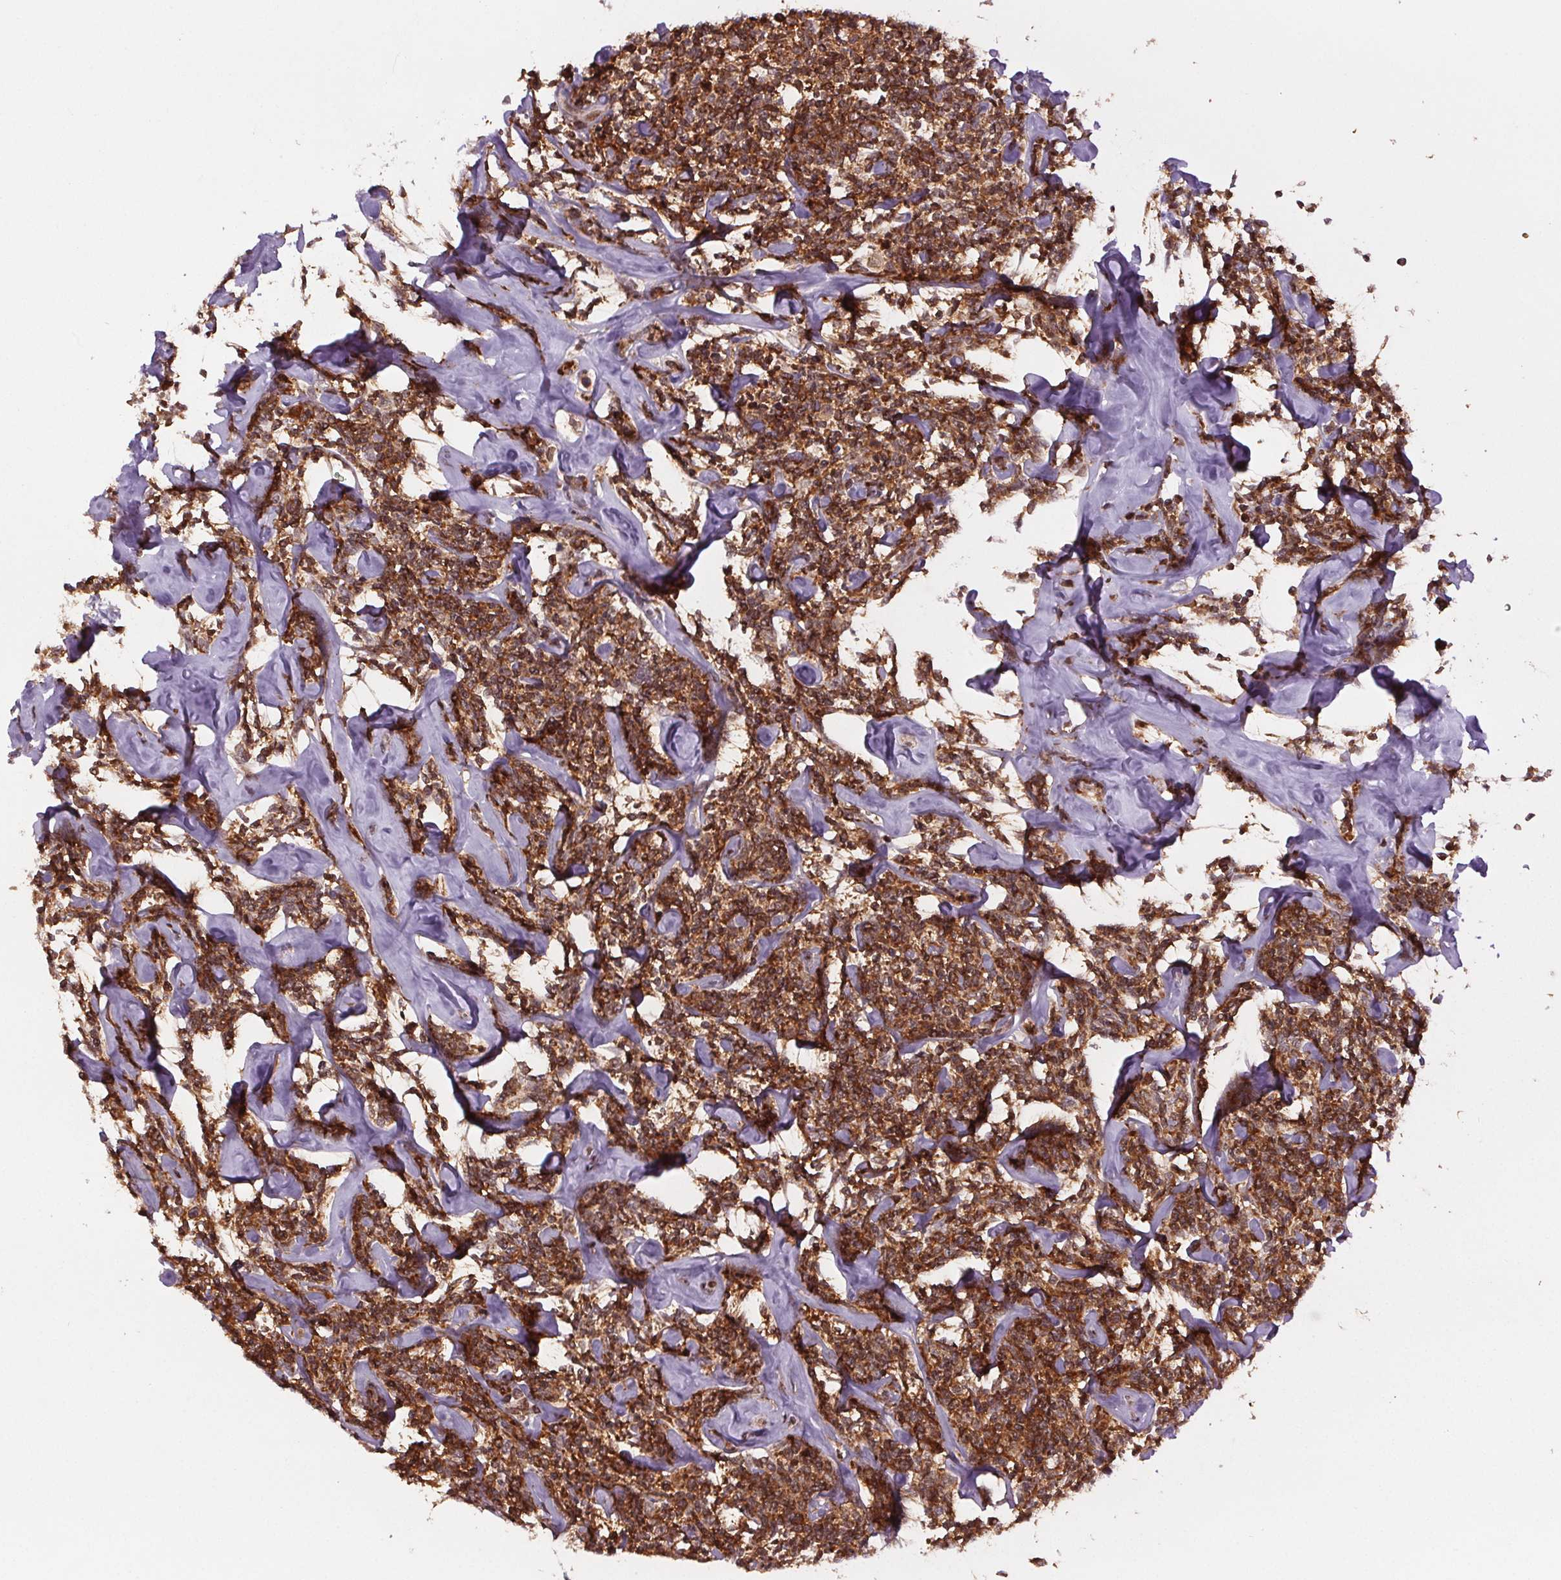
{"staining": {"intensity": "strong", "quantity": ">75%", "location": "cytoplasmic/membranous,nuclear"}, "tissue": "lymphoma", "cell_type": "Tumor cells", "image_type": "cancer", "snomed": [{"axis": "morphology", "description": "Malignant lymphoma, non-Hodgkin's type, Low grade"}, {"axis": "topography", "description": "Lymph node"}], "caption": "This histopathology image reveals immunohistochemistry (IHC) staining of malignant lymphoma, non-Hodgkin's type (low-grade), with high strong cytoplasmic/membranous and nuclear staining in approximately >75% of tumor cells.", "gene": "SNRNP35", "patient": {"sex": "female", "age": 56}}